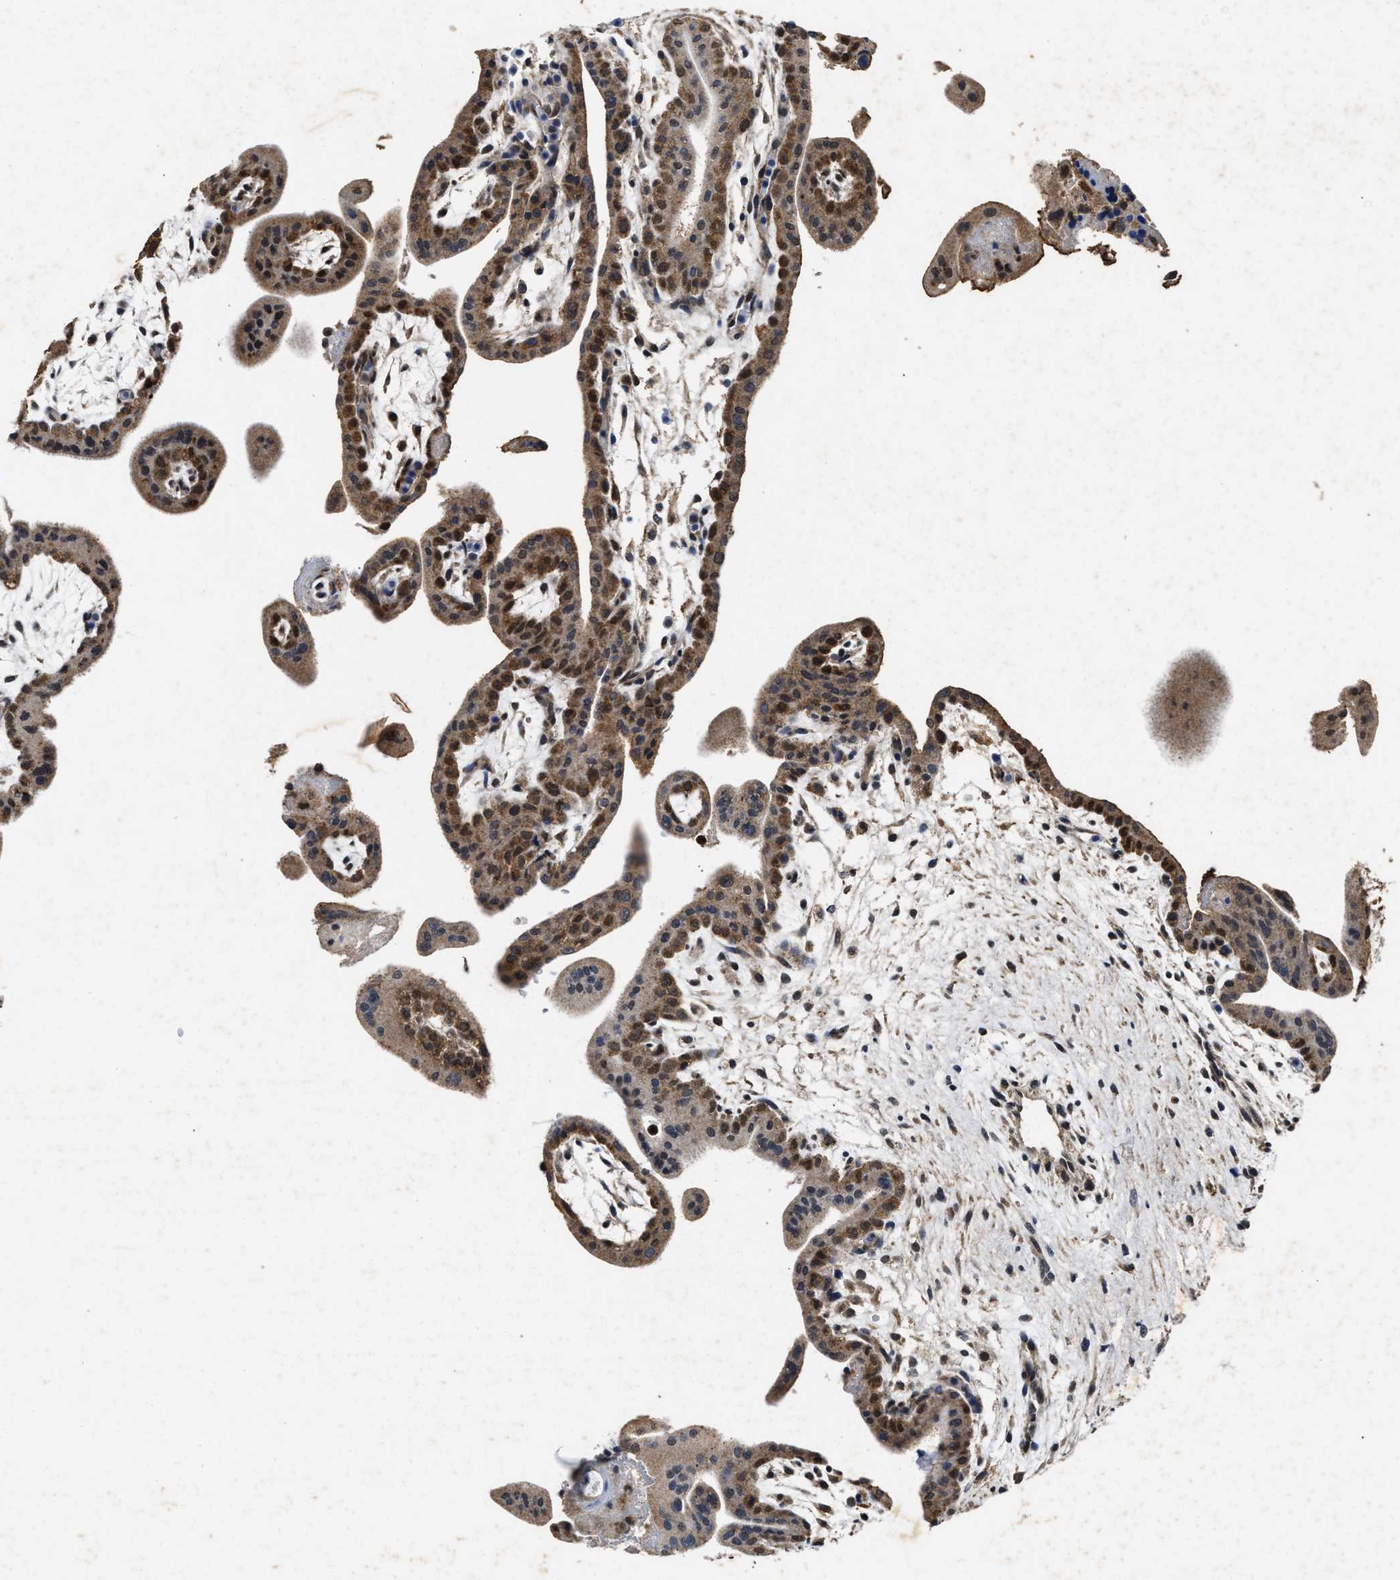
{"staining": {"intensity": "moderate", "quantity": ">75%", "location": "cytoplasmic/membranous"}, "tissue": "placenta", "cell_type": "Trophoblastic cells", "image_type": "normal", "snomed": [{"axis": "morphology", "description": "Normal tissue, NOS"}, {"axis": "topography", "description": "Placenta"}], "caption": "A photomicrograph showing moderate cytoplasmic/membranous positivity in about >75% of trophoblastic cells in normal placenta, as visualized by brown immunohistochemical staining.", "gene": "ACOX1", "patient": {"sex": "female", "age": 35}}